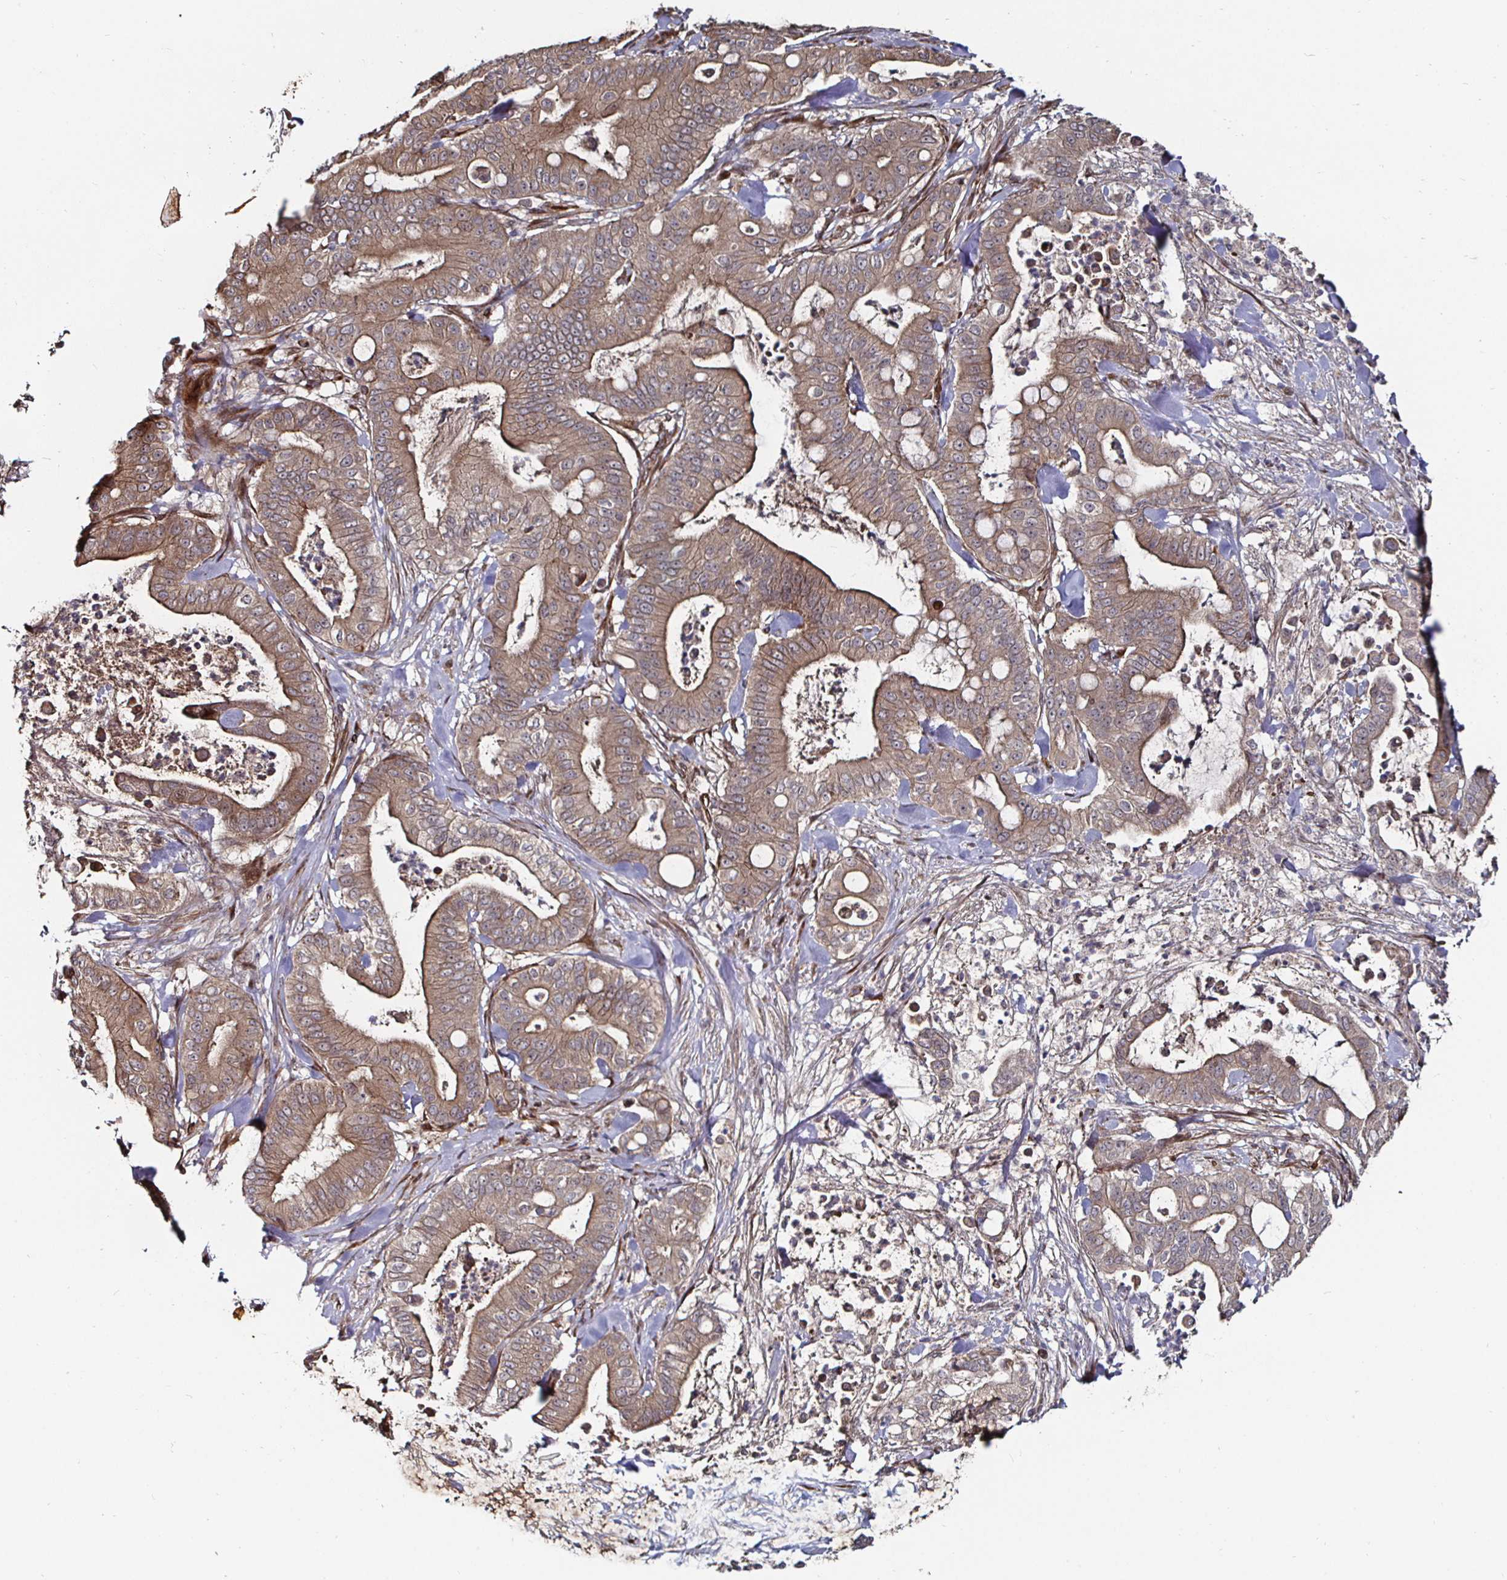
{"staining": {"intensity": "moderate", "quantity": ">75%", "location": "cytoplasmic/membranous"}, "tissue": "pancreatic cancer", "cell_type": "Tumor cells", "image_type": "cancer", "snomed": [{"axis": "morphology", "description": "Adenocarcinoma, NOS"}, {"axis": "topography", "description": "Pancreas"}], "caption": "IHC staining of pancreatic cancer, which displays medium levels of moderate cytoplasmic/membranous expression in about >75% of tumor cells indicating moderate cytoplasmic/membranous protein expression. The staining was performed using DAB (brown) for protein detection and nuclei were counterstained in hematoxylin (blue).", "gene": "TBKBP1", "patient": {"sex": "male", "age": 71}}